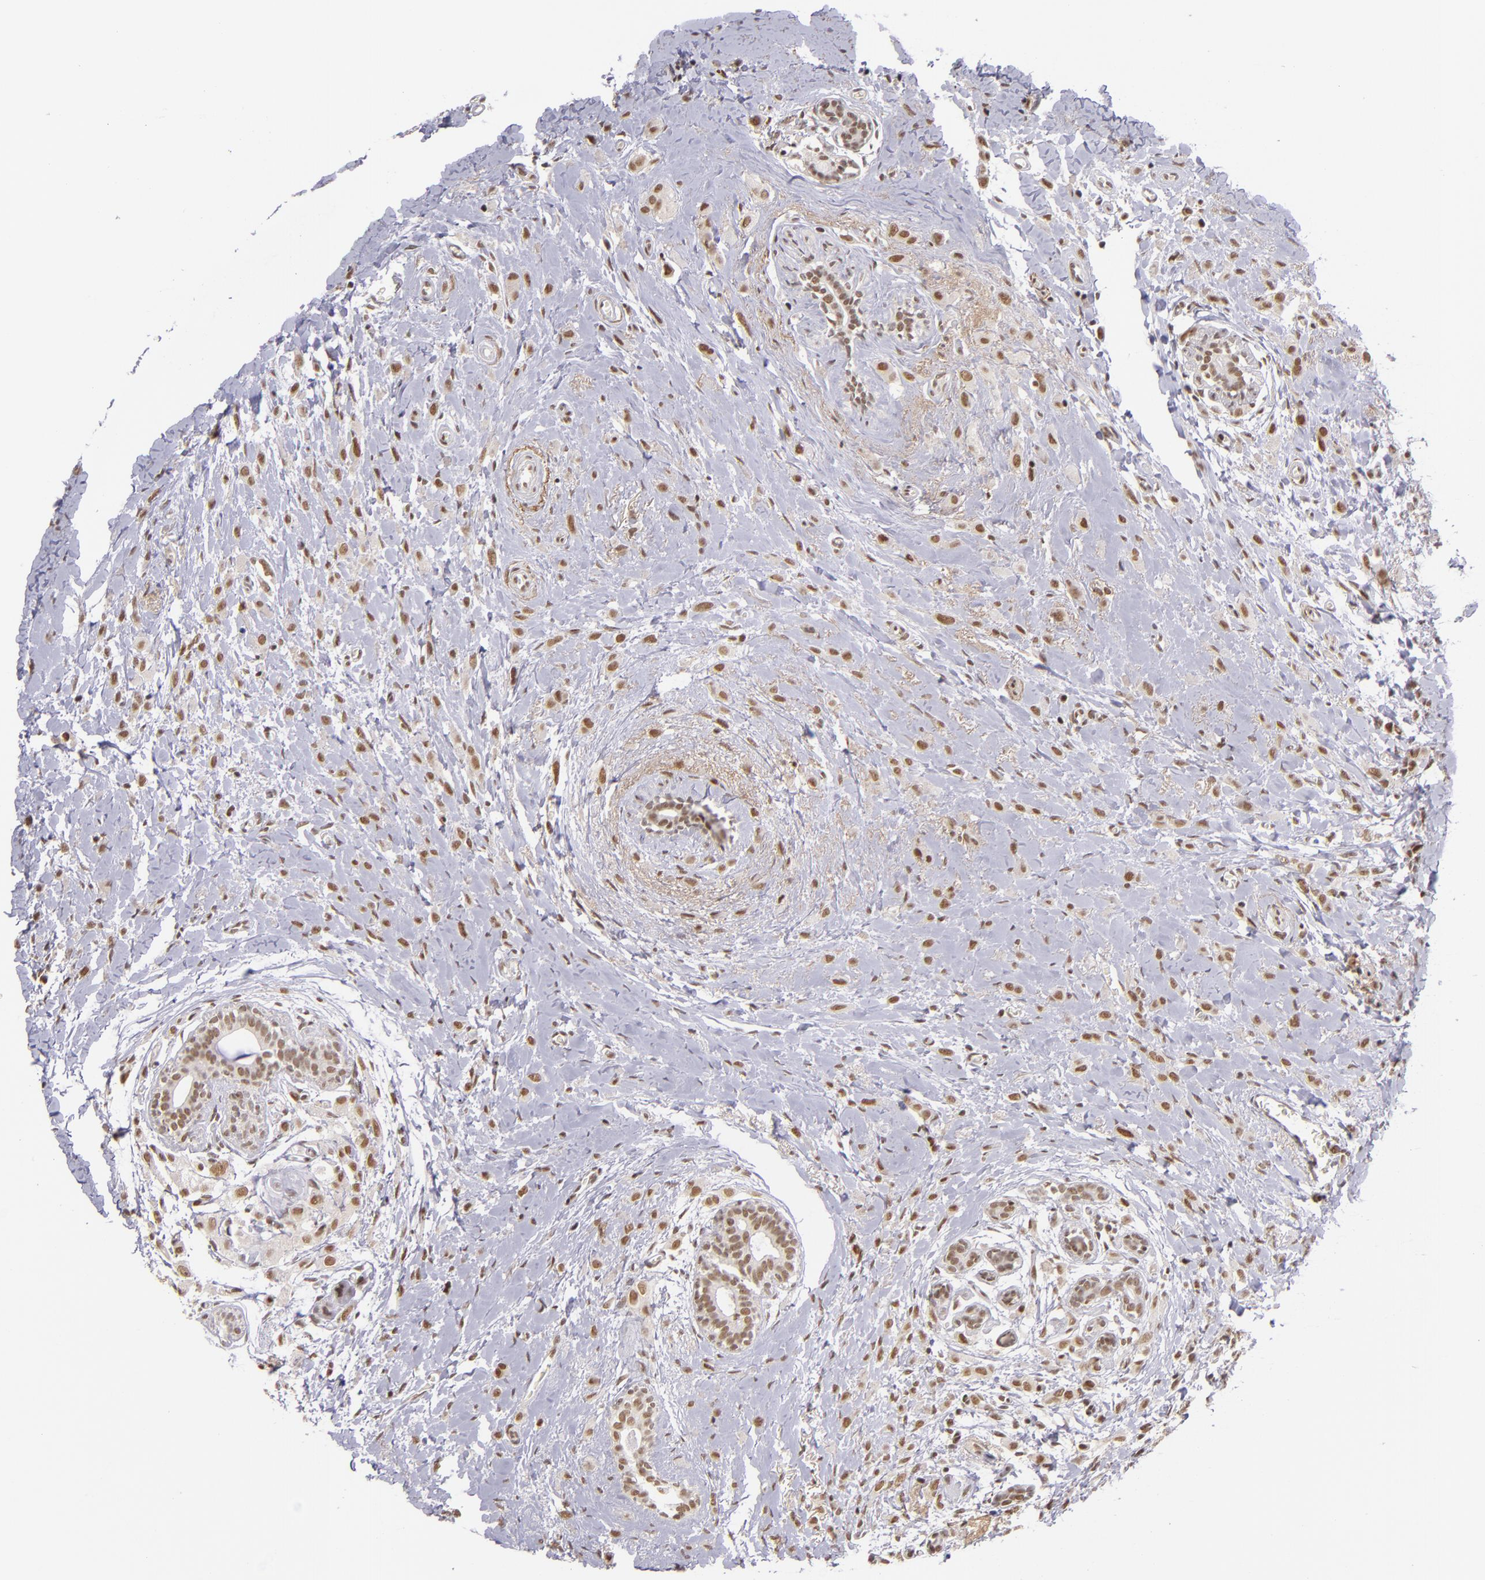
{"staining": {"intensity": "moderate", "quantity": ">75%", "location": "nuclear"}, "tissue": "breast cancer", "cell_type": "Tumor cells", "image_type": "cancer", "snomed": [{"axis": "morphology", "description": "Lobular carcinoma"}, {"axis": "topography", "description": "Breast"}], "caption": "A micrograph showing moderate nuclear positivity in approximately >75% of tumor cells in breast cancer, as visualized by brown immunohistochemical staining.", "gene": "ZNF148", "patient": {"sex": "female", "age": 57}}